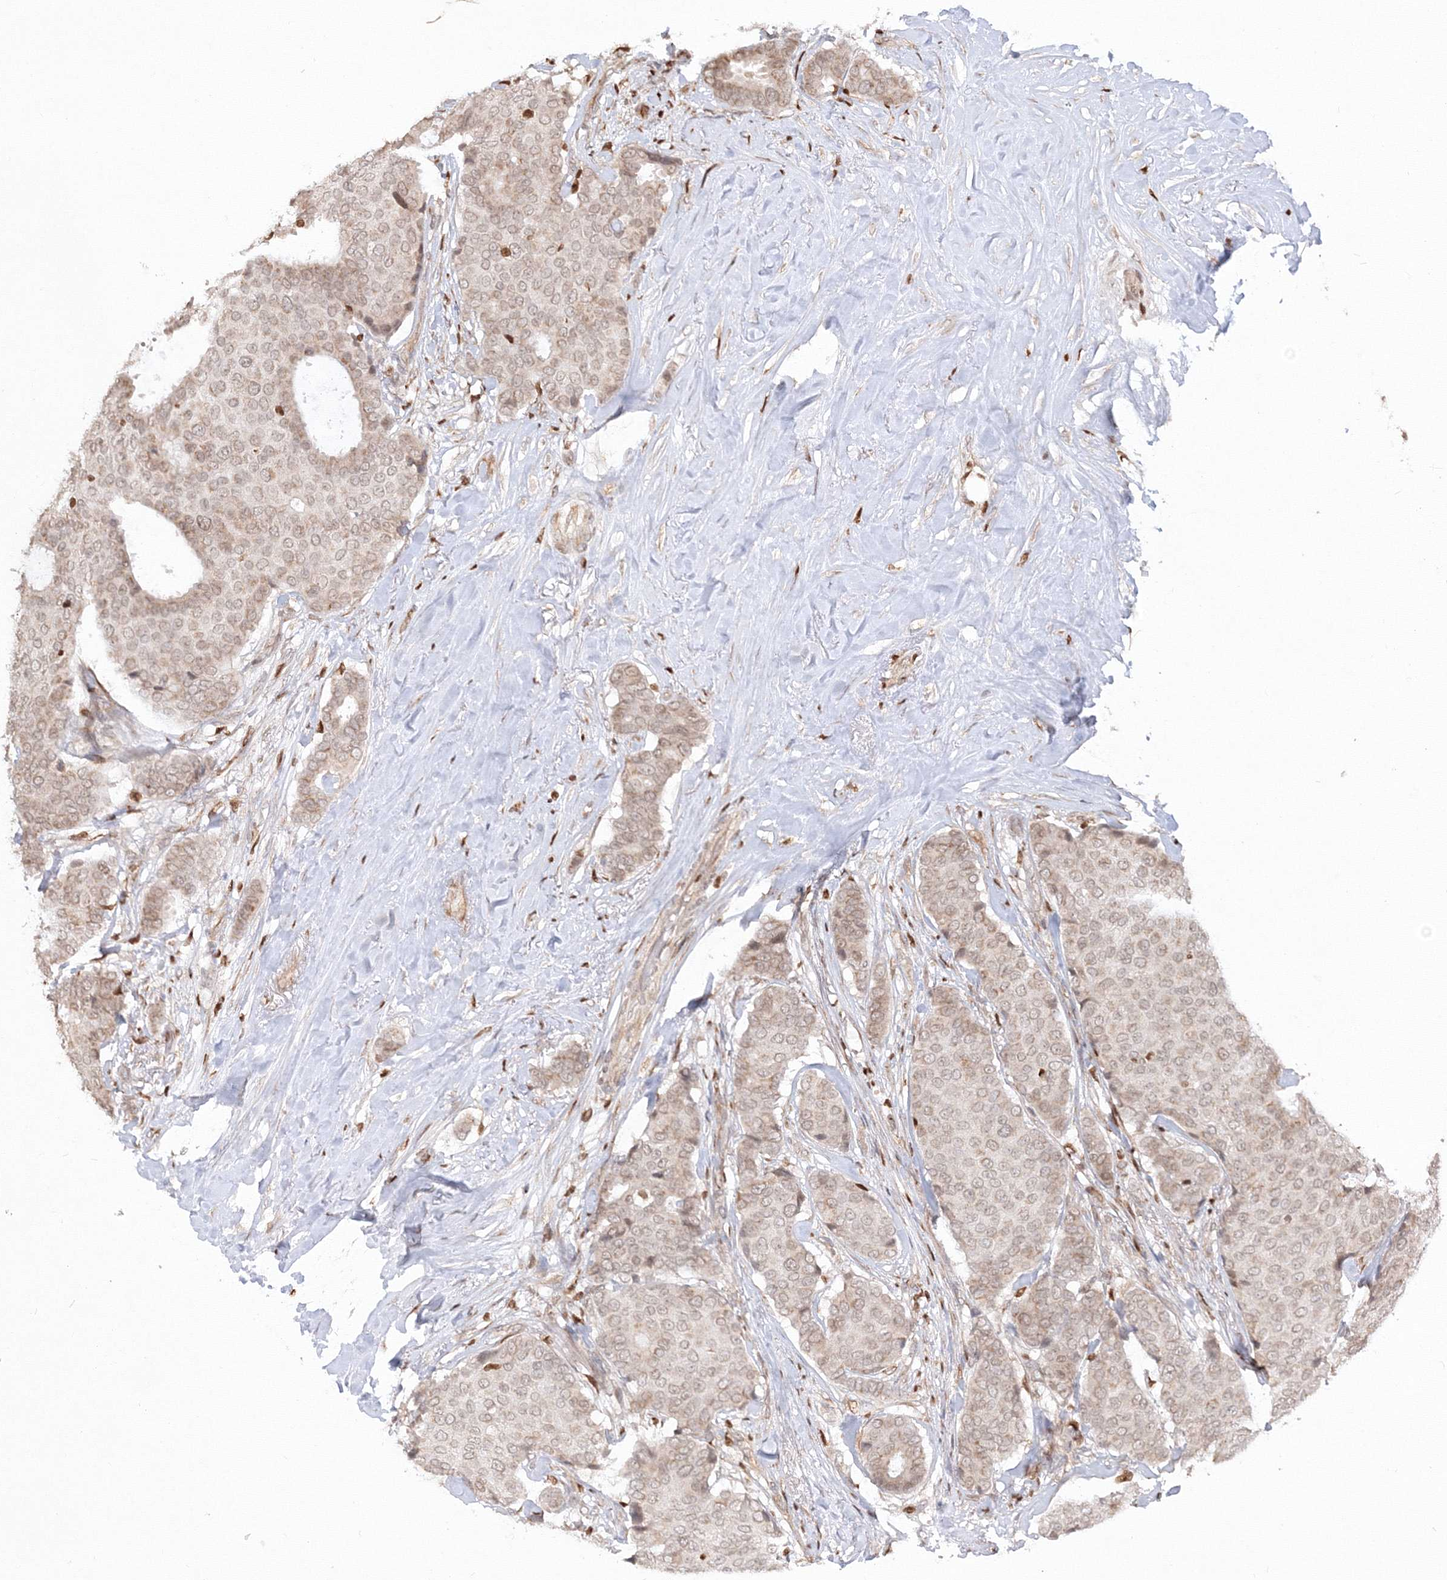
{"staining": {"intensity": "weak", "quantity": "25%-75%", "location": "nuclear"}, "tissue": "breast cancer", "cell_type": "Tumor cells", "image_type": "cancer", "snomed": [{"axis": "morphology", "description": "Duct carcinoma"}, {"axis": "topography", "description": "Breast"}], "caption": "This histopathology image displays immunohistochemistry staining of human breast invasive ductal carcinoma, with low weak nuclear expression in approximately 25%-75% of tumor cells.", "gene": "TMEM50B", "patient": {"sex": "female", "age": 75}}